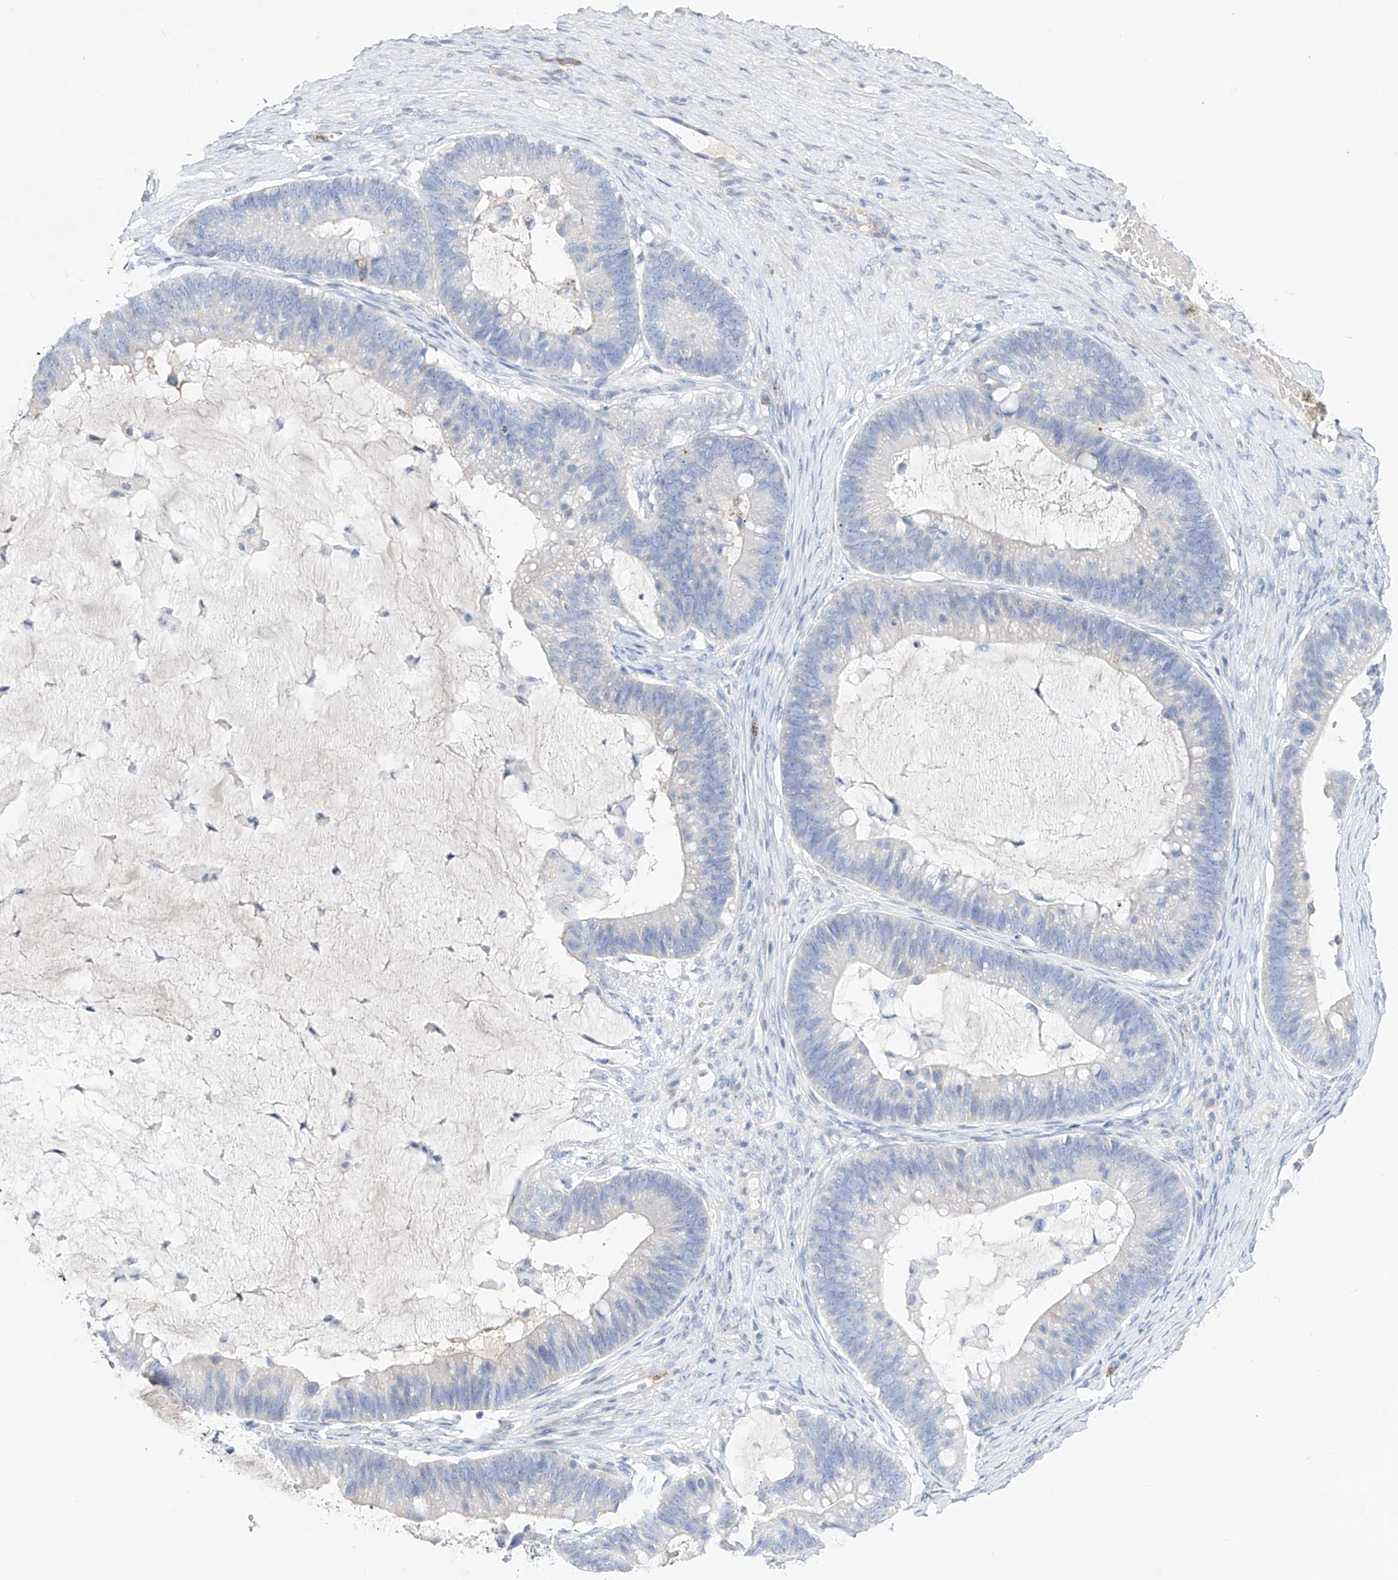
{"staining": {"intensity": "negative", "quantity": "none", "location": "none"}, "tissue": "ovarian cancer", "cell_type": "Tumor cells", "image_type": "cancer", "snomed": [{"axis": "morphology", "description": "Cystadenocarcinoma, mucinous, NOS"}, {"axis": "topography", "description": "Ovary"}], "caption": "This histopathology image is of ovarian mucinous cystadenocarcinoma stained with immunohistochemistry (IHC) to label a protein in brown with the nuclei are counter-stained blue. There is no expression in tumor cells.", "gene": "TM7SF2", "patient": {"sex": "female", "age": 61}}